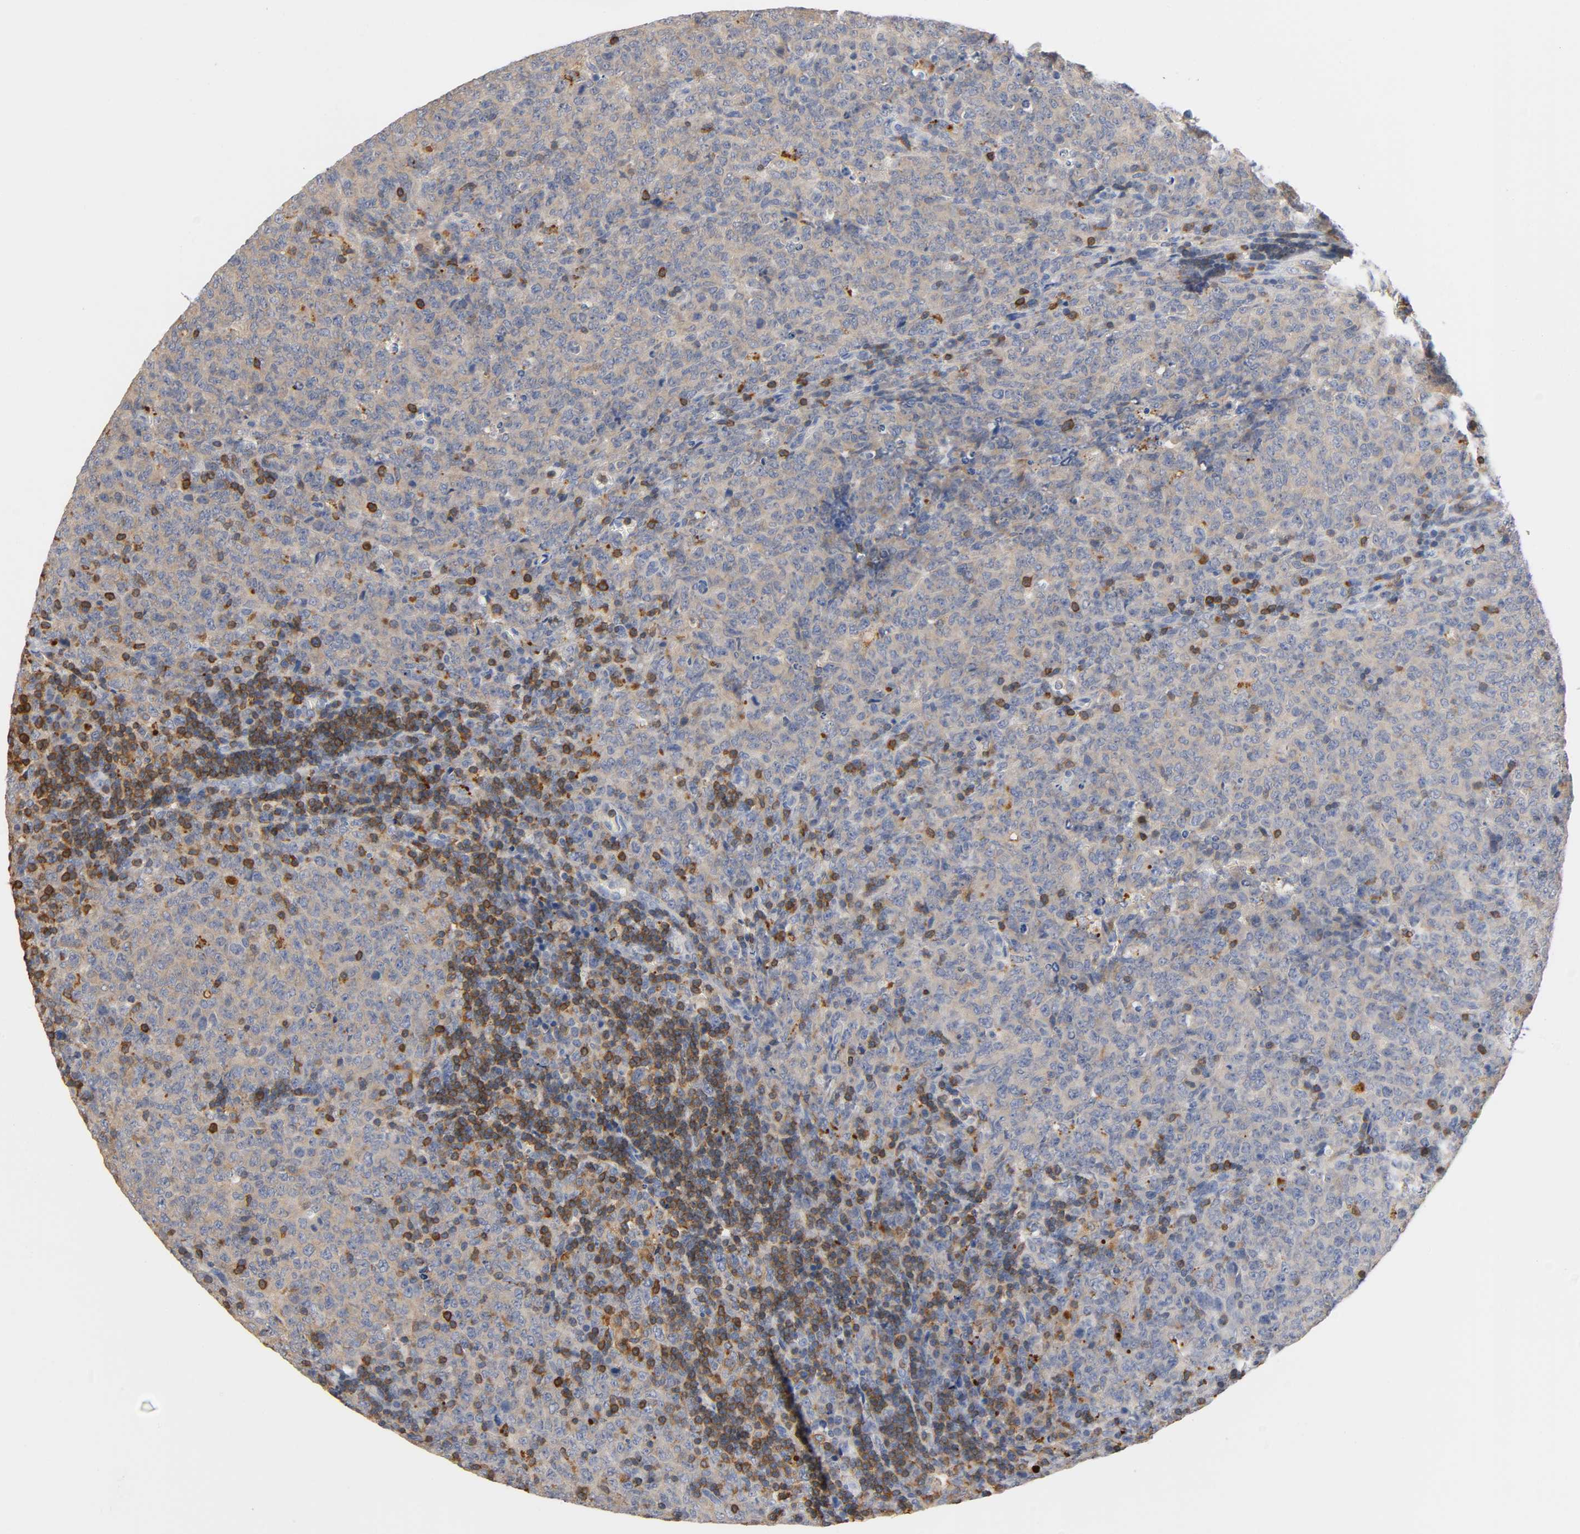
{"staining": {"intensity": "weak", "quantity": ">75%", "location": "cytoplasmic/membranous"}, "tissue": "lymphoma", "cell_type": "Tumor cells", "image_type": "cancer", "snomed": [{"axis": "morphology", "description": "Malignant lymphoma, non-Hodgkin's type, High grade"}, {"axis": "topography", "description": "Tonsil"}], "caption": "About >75% of tumor cells in high-grade malignant lymphoma, non-Hodgkin's type display weak cytoplasmic/membranous protein positivity as visualized by brown immunohistochemical staining.", "gene": "UCKL1", "patient": {"sex": "female", "age": 36}}